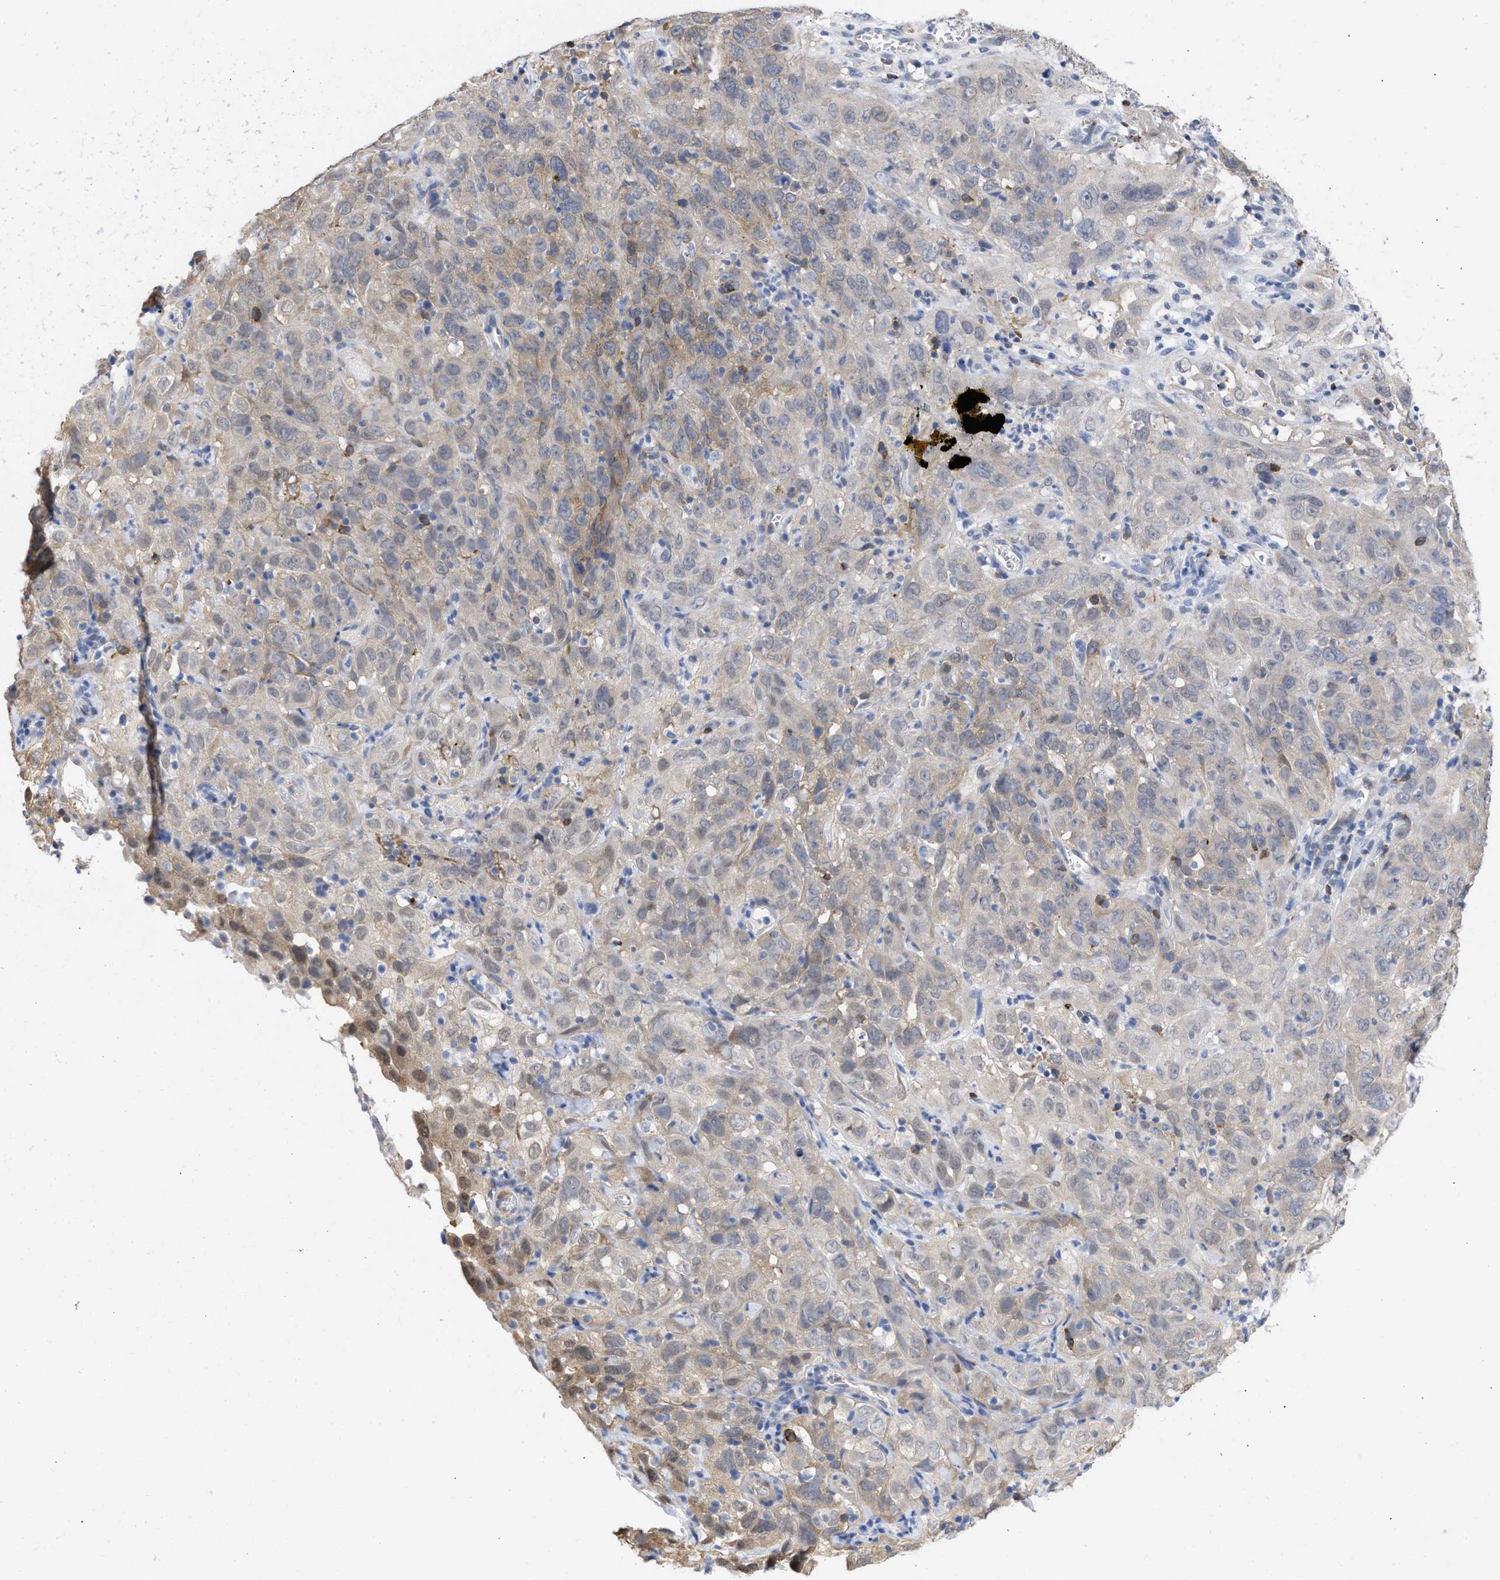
{"staining": {"intensity": "weak", "quantity": "25%-75%", "location": "cytoplasmic/membranous,nuclear"}, "tissue": "cervical cancer", "cell_type": "Tumor cells", "image_type": "cancer", "snomed": [{"axis": "morphology", "description": "Squamous cell carcinoma, NOS"}, {"axis": "topography", "description": "Cervix"}], "caption": "Approximately 25%-75% of tumor cells in cervical cancer (squamous cell carcinoma) show weak cytoplasmic/membranous and nuclear protein staining as visualized by brown immunohistochemical staining.", "gene": "THRA", "patient": {"sex": "female", "age": 32}}